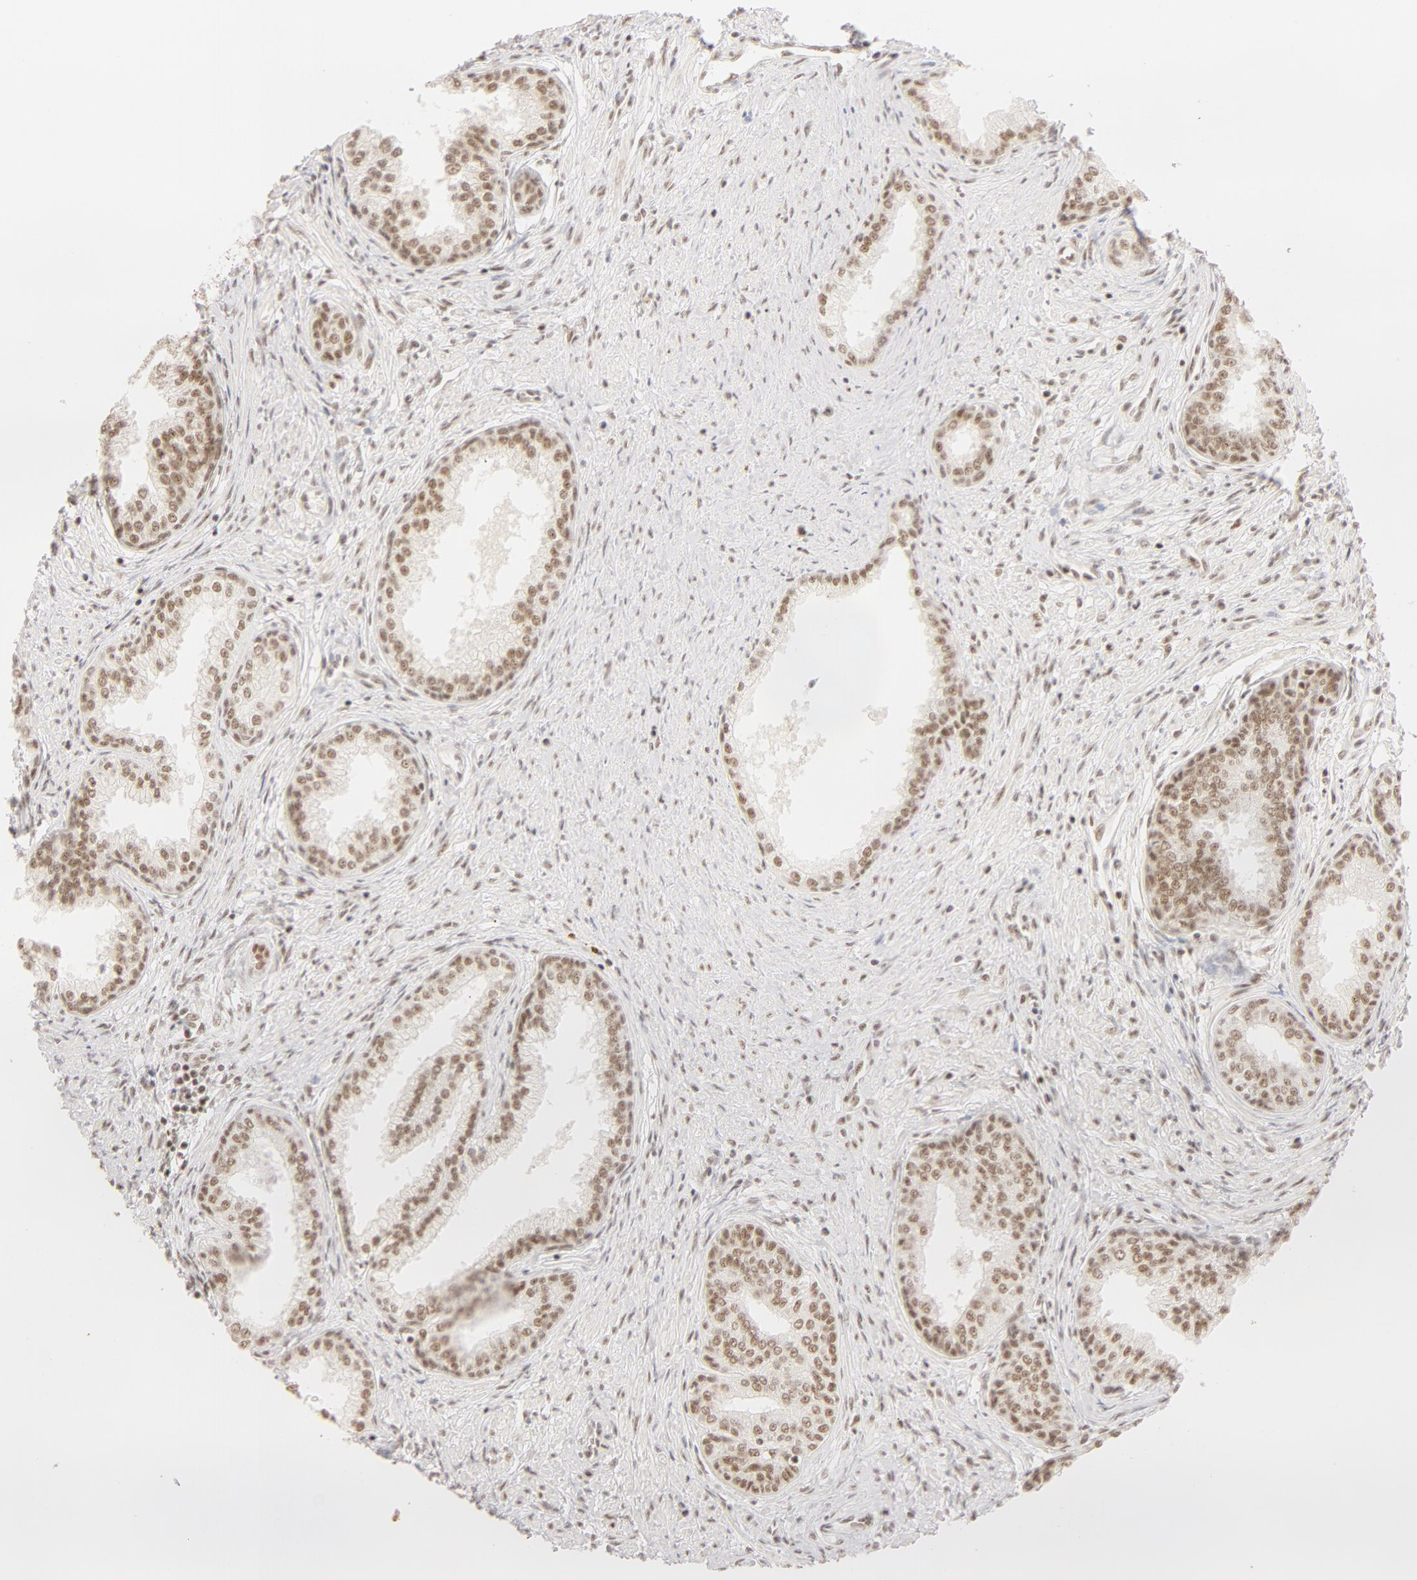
{"staining": {"intensity": "moderate", "quantity": ">75%", "location": "nuclear"}, "tissue": "prostate", "cell_type": "Glandular cells", "image_type": "normal", "snomed": [{"axis": "morphology", "description": "Normal tissue, NOS"}, {"axis": "topography", "description": "Prostate"}], "caption": "Immunohistochemistry (IHC) of normal prostate displays medium levels of moderate nuclear staining in about >75% of glandular cells.", "gene": "RBM39", "patient": {"sex": "male", "age": 68}}